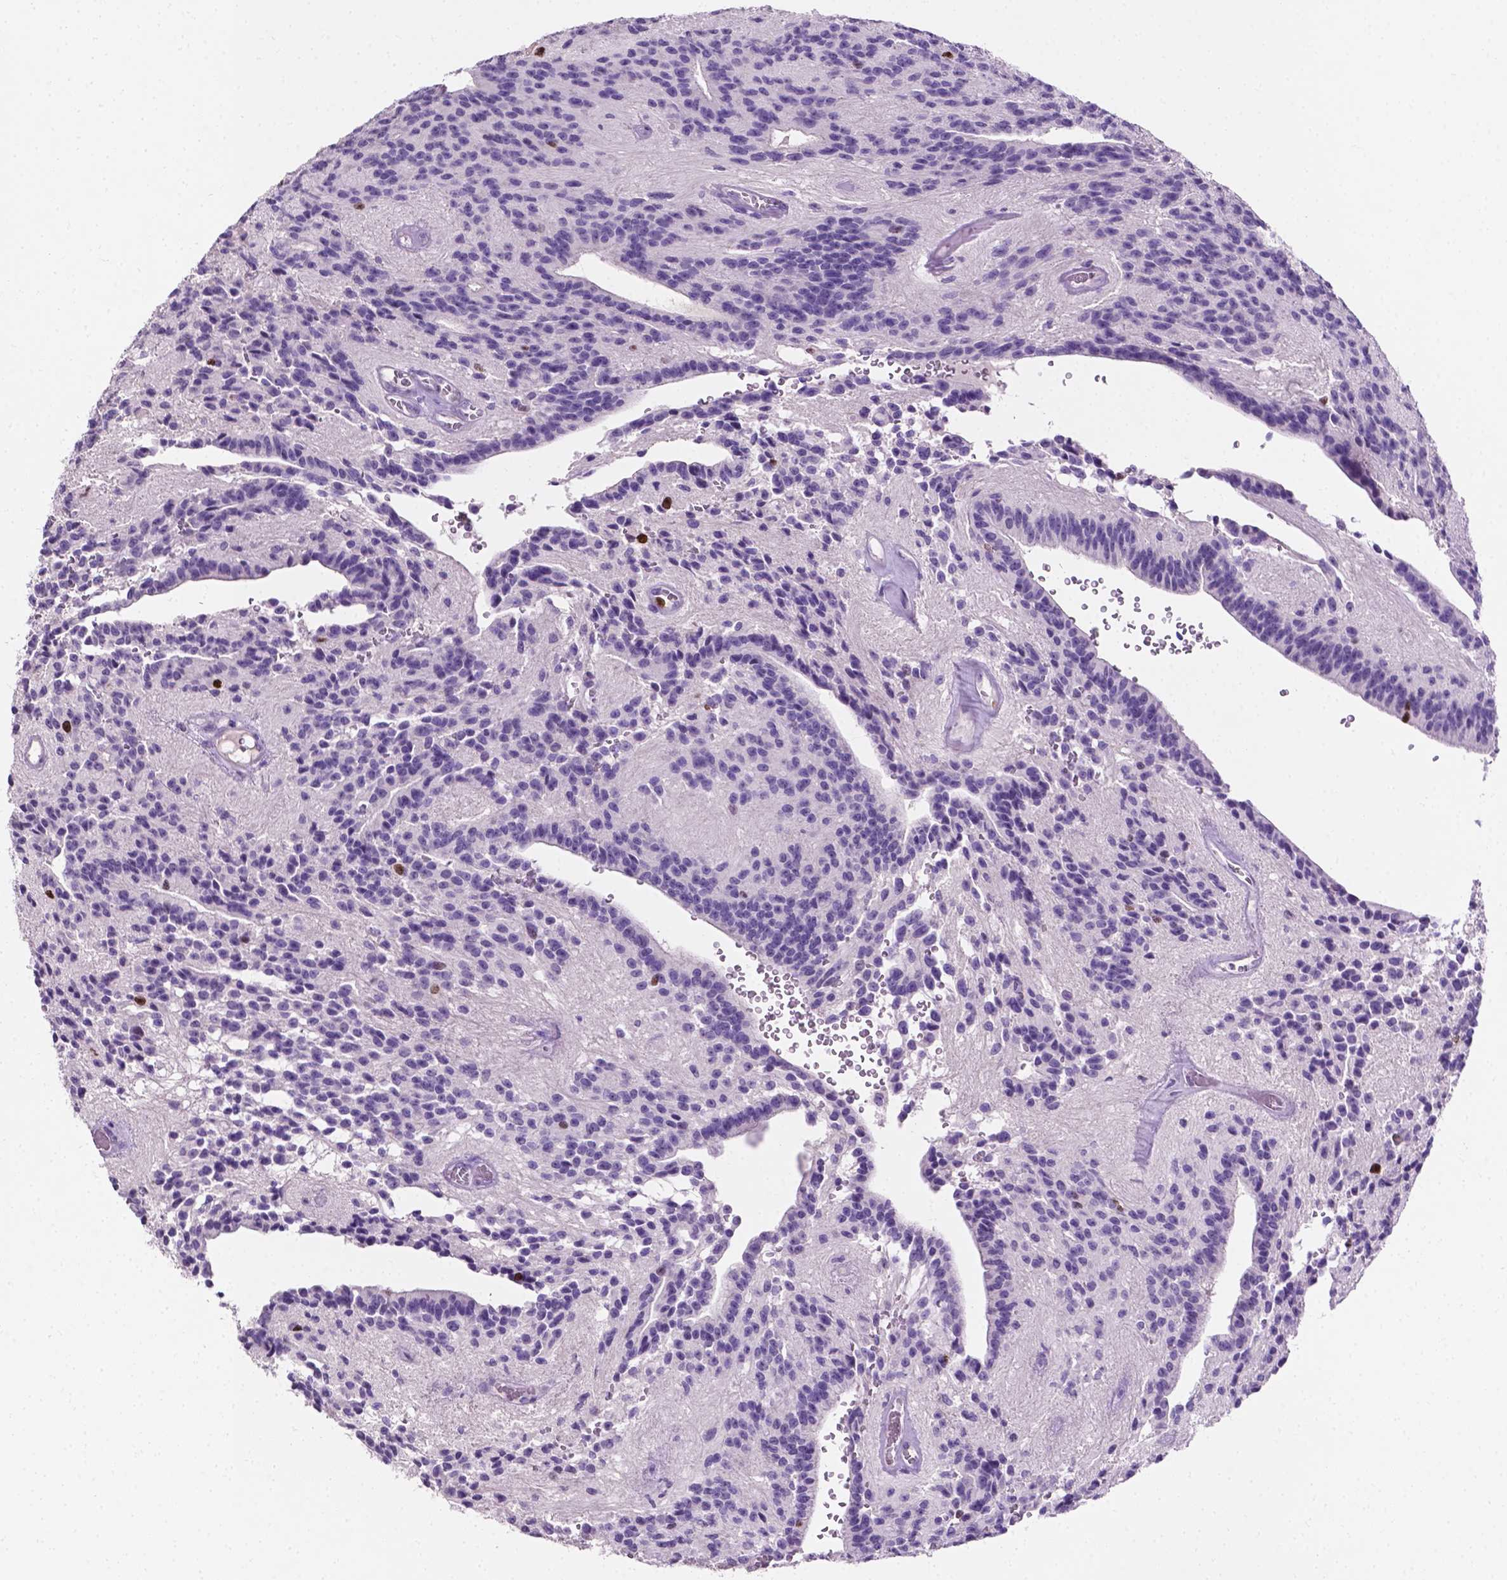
{"staining": {"intensity": "strong", "quantity": "<25%", "location": "nuclear"}, "tissue": "glioma", "cell_type": "Tumor cells", "image_type": "cancer", "snomed": [{"axis": "morphology", "description": "Glioma, malignant, Low grade"}, {"axis": "topography", "description": "Brain"}], "caption": "Glioma stained with a protein marker displays strong staining in tumor cells.", "gene": "SIAH2", "patient": {"sex": "male", "age": 31}}